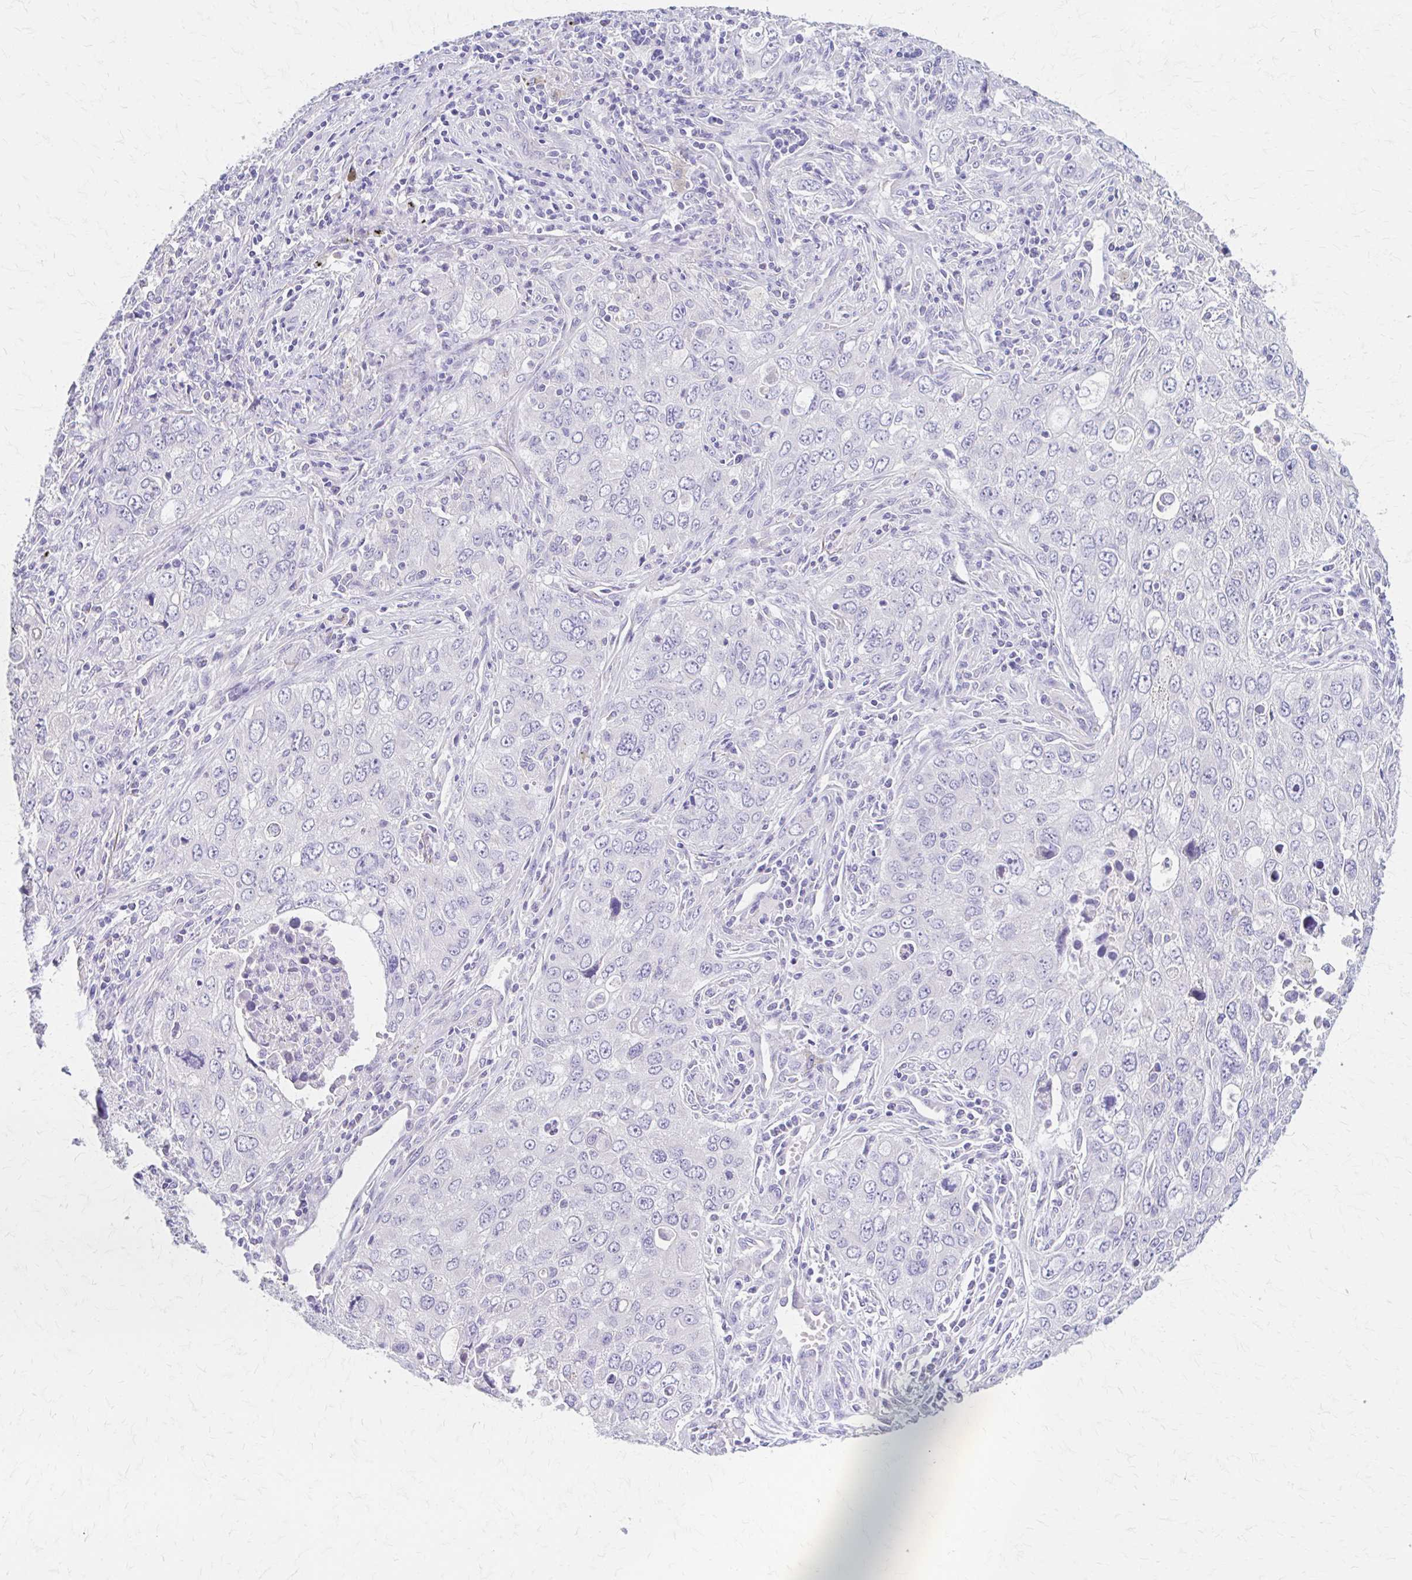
{"staining": {"intensity": "negative", "quantity": "none", "location": "none"}, "tissue": "lung cancer", "cell_type": "Tumor cells", "image_type": "cancer", "snomed": [{"axis": "morphology", "description": "Adenocarcinoma, NOS"}, {"axis": "morphology", "description": "Adenocarcinoma, metastatic, NOS"}, {"axis": "topography", "description": "Lymph node"}, {"axis": "topography", "description": "Lung"}], "caption": "Photomicrograph shows no significant protein positivity in tumor cells of metastatic adenocarcinoma (lung). Nuclei are stained in blue.", "gene": "AZGP1", "patient": {"sex": "female", "age": 42}}